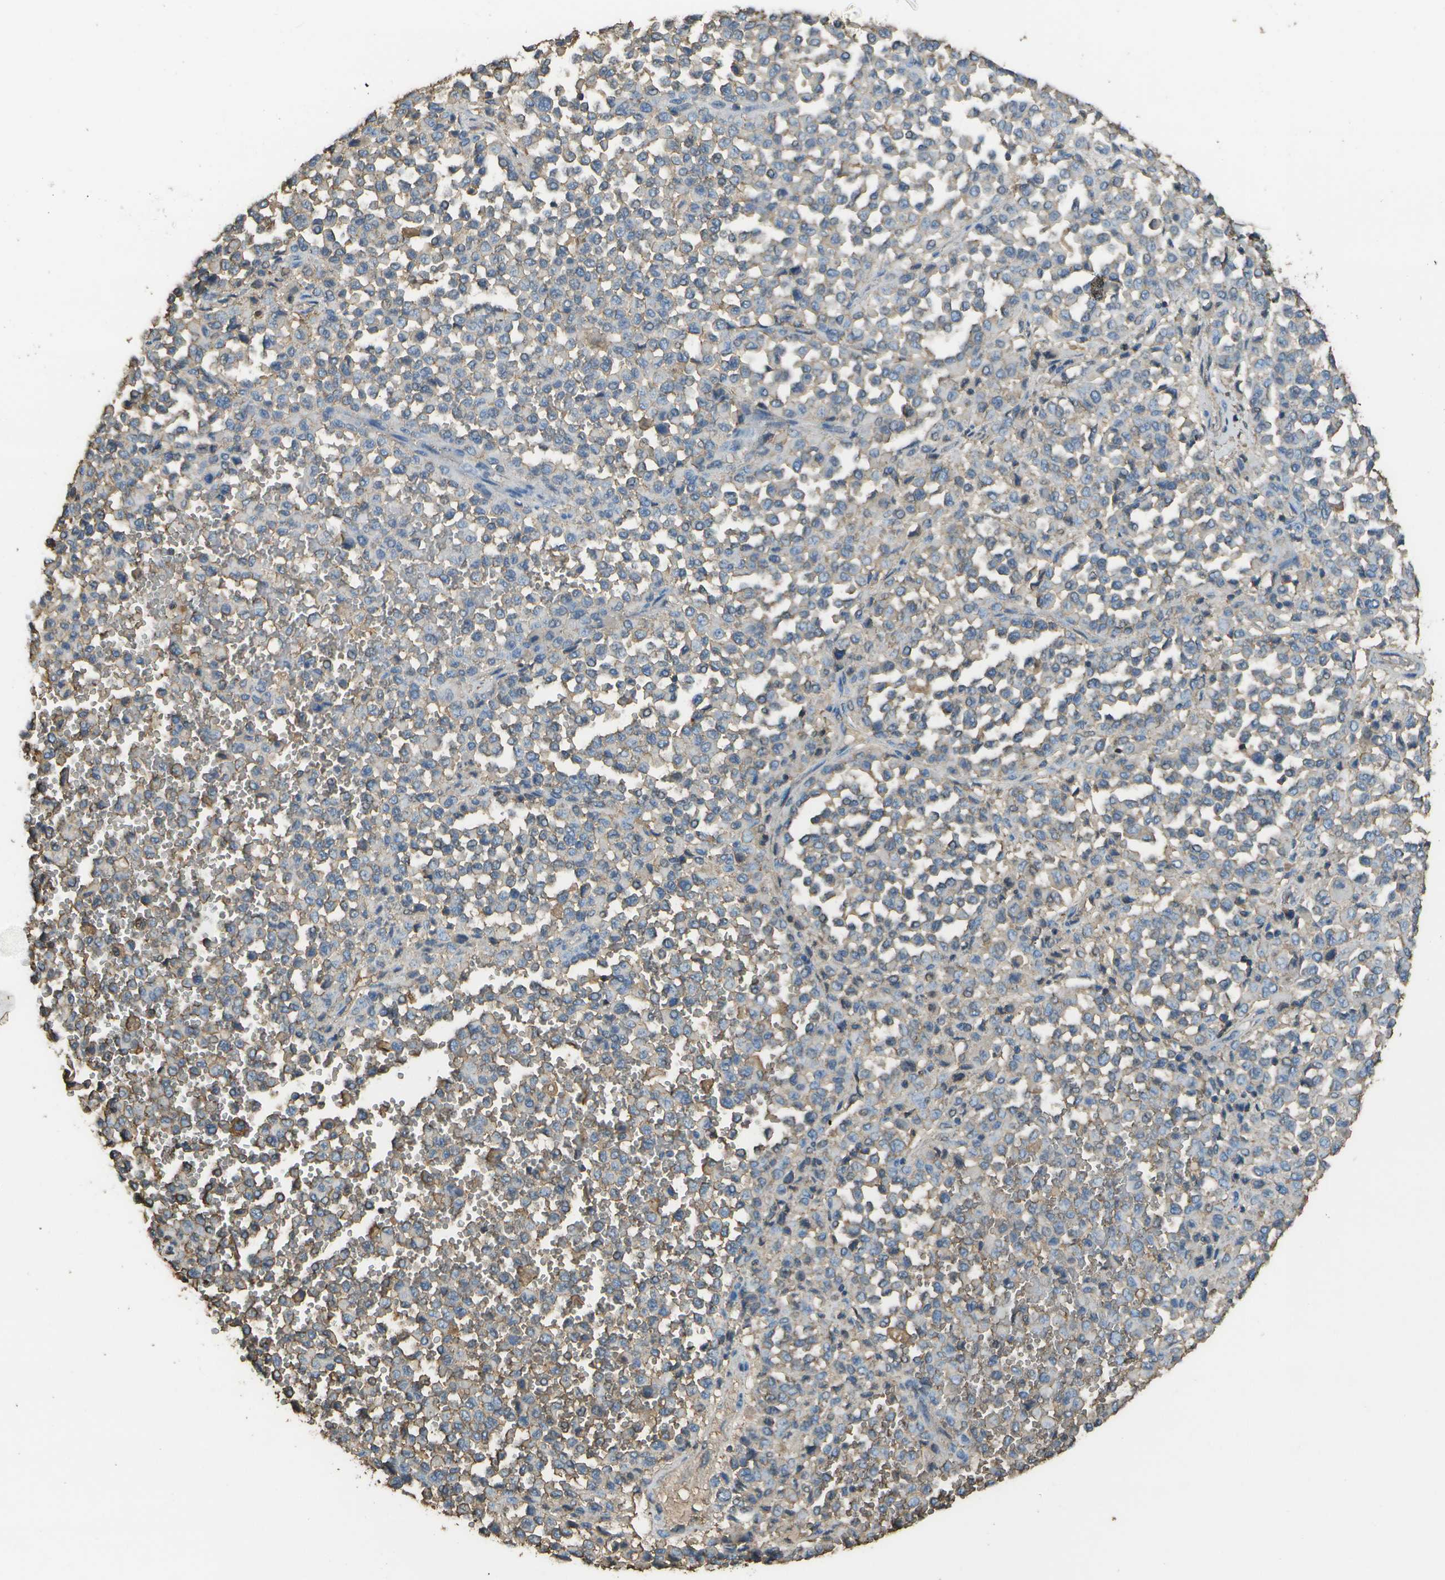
{"staining": {"intensity": "weak", "quantity": "25%-75%", "location": "cytoplasmic/membranous"}, "tissue": "melanoma", "cell_type": "Tumor cells", "image_type": "cancer", "snomed": [{"axis": "morphology", "description": "Malignant melanoma, Metastatic site"}, {"axis": "topography", "description": "Pancreas"}], "caption": "This micrograph demonstrates malignant melanoma (metastatic site) stained with immunohistochemistry to label a protein in brown. The cytoplasmic/membranous of tumor cells show weak positivity for the protein. Nuclei are counter-stained blue.", "gene": "CYP4F11", "patient": {"sex": "female", "age": 30}}